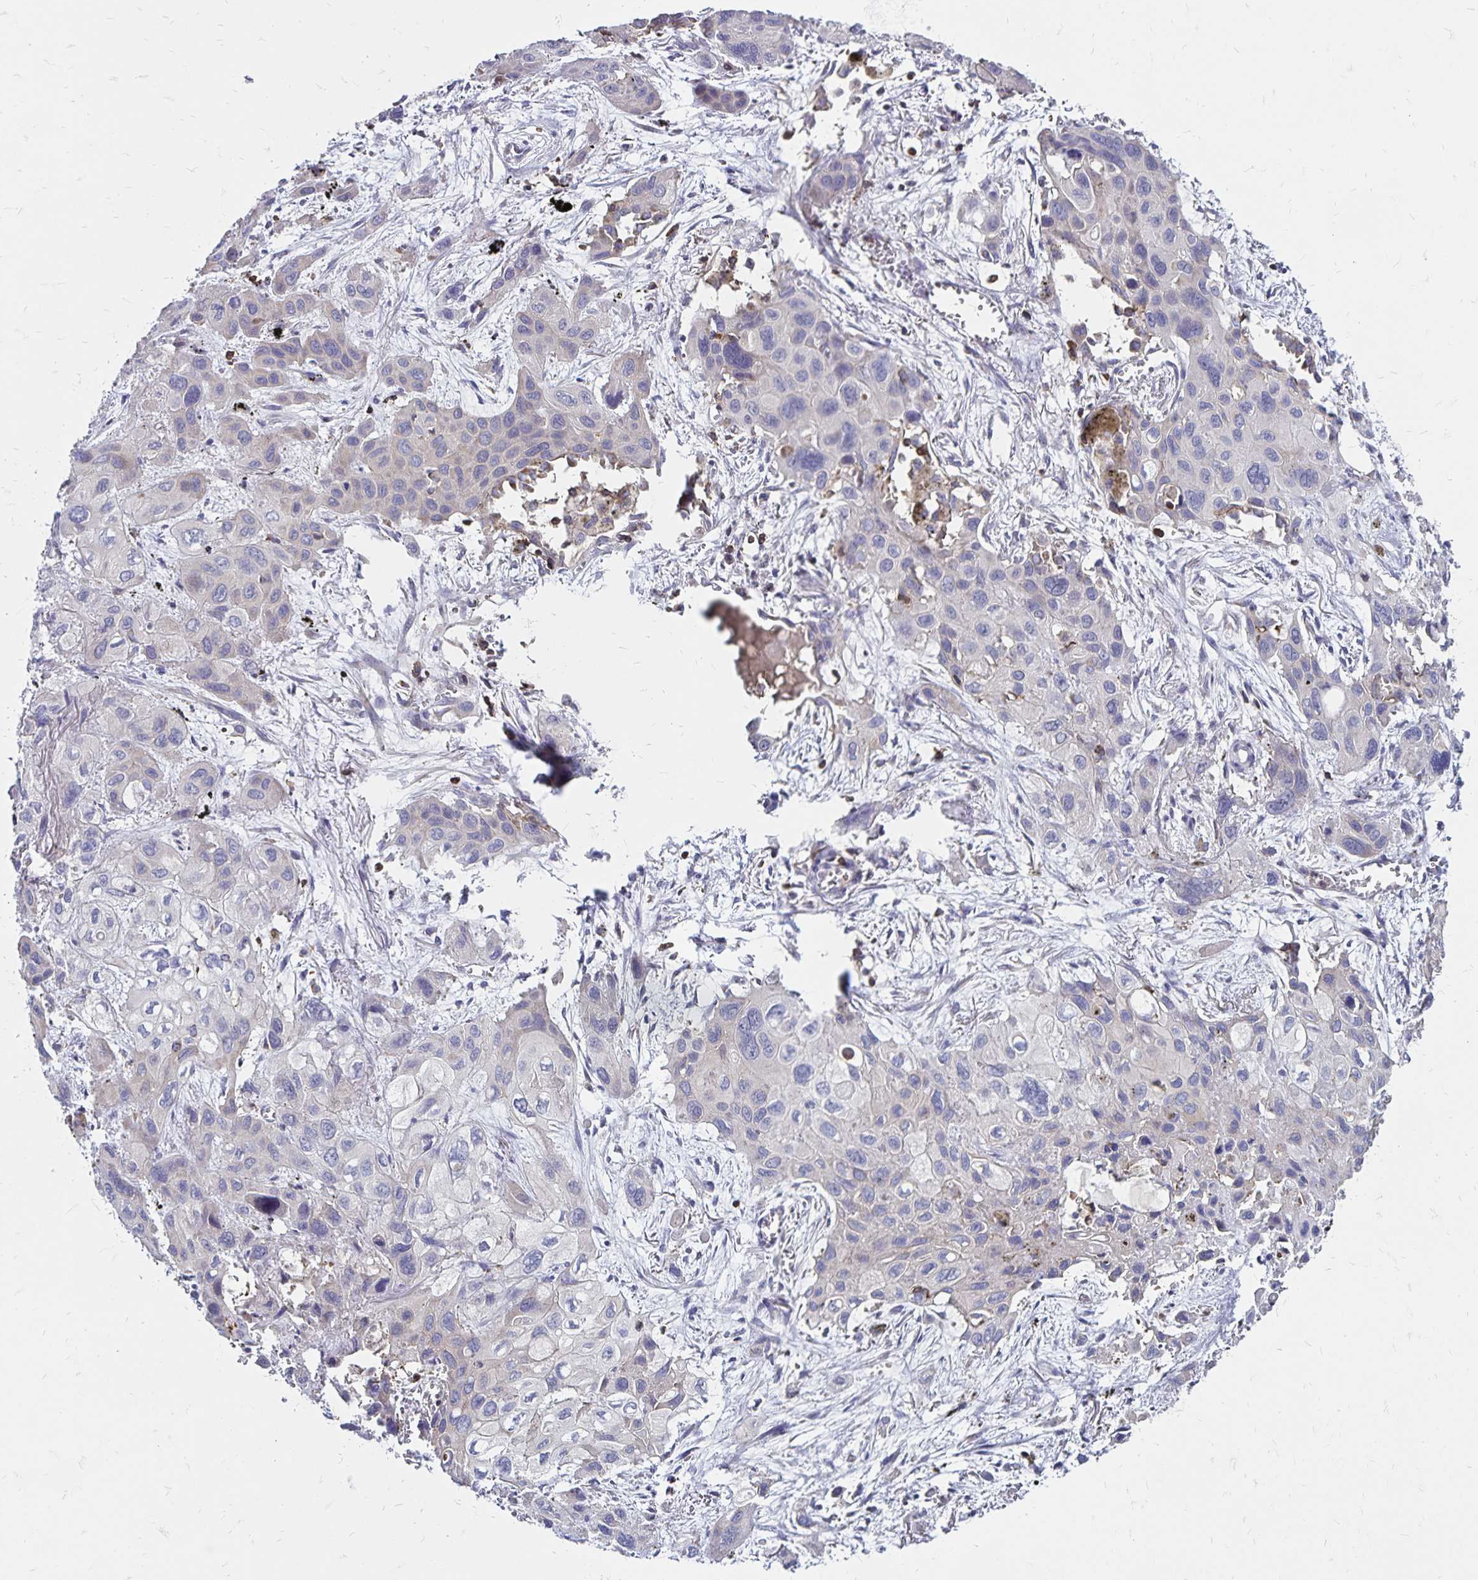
{"staining": {"intensity": "weak", "quantity": "<25%", "location": "cytoplasmic/membranous"}, "tissue": "lung cancer", "cell_type": "Tumor cells", "image_type": "cancer", "snomed": [{"axis": "morphology", "description": "Squamous cell carcinoma, NOS"}, {"axis": "morphology", "description": "Squamous cell carcinoma, metastatic, NOS"}, {"axis": "topography", "description": "Lung"}], "caption": "Tumor cells are negative for protein expression in human lung cancer. (Stains: DAB (3,3'-diaminobenzidine) IHC with hematoxylin counter stain, Microscopy: brightfield microscopy at high magnification).", "gene": "NAGPA", "patient": {"sex": "male", "age": 59}}